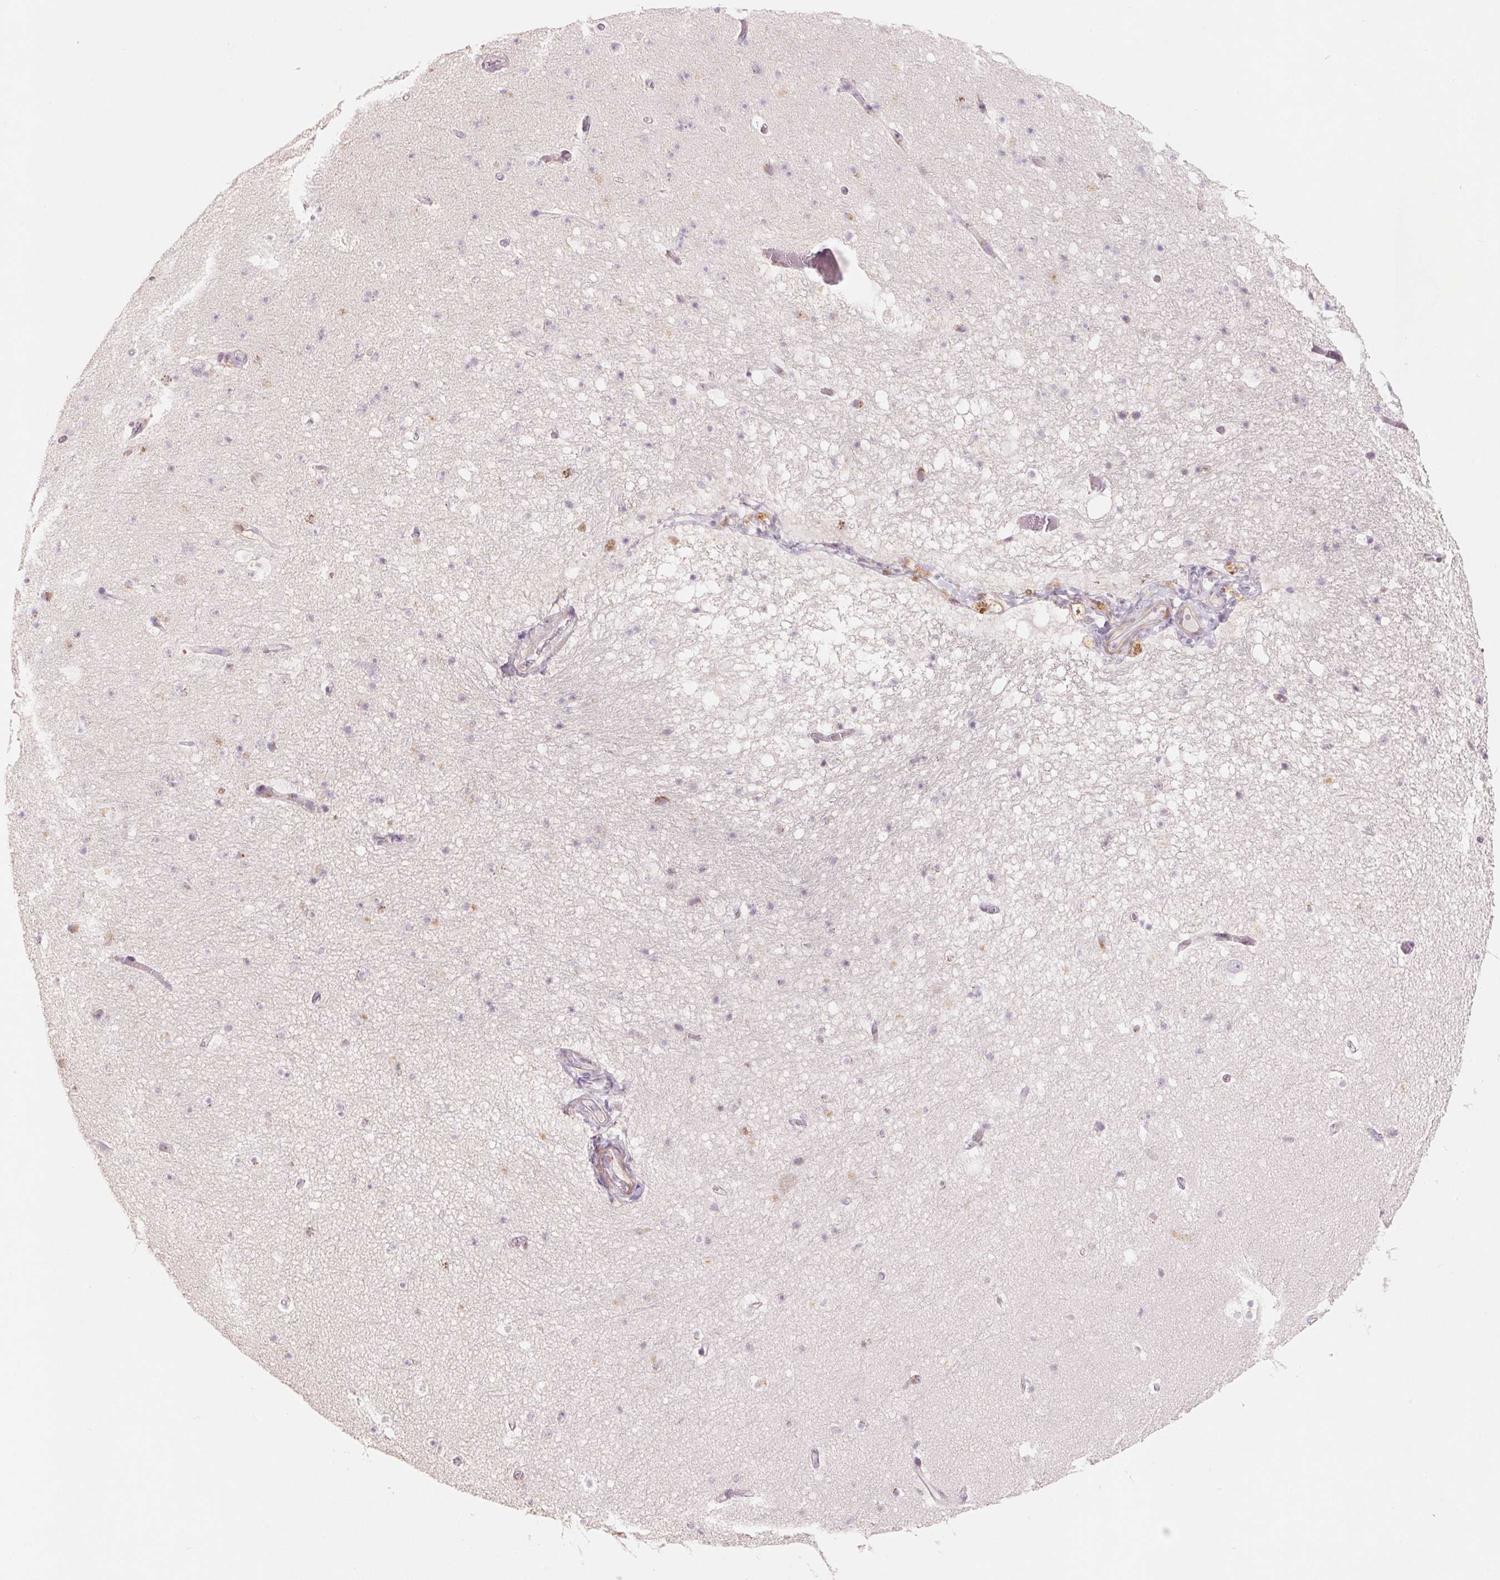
{"staining": {"intensity": "negative", "quantity": "none", "location": "none"}, "tissue": "hippocampus", "cell_type": "Glial cells", "image_type": "normal", "snomed": [{"axis": "morphology", "description": "Normal tissue, NOS"}, {"axis": "topography", "description": "Hippocampus"}], "caption": "This micrograph is of unremarkable hippocampus stained with immunohistochemistry (IHC) to label a protein in brown with the nuclei are counter-stained blue. There is no positivity in glial cells. (DAB IHC with hematoxylin counter stain).", "gene": "DRAM2", "patient": {"sex": "male", "age": 26}}